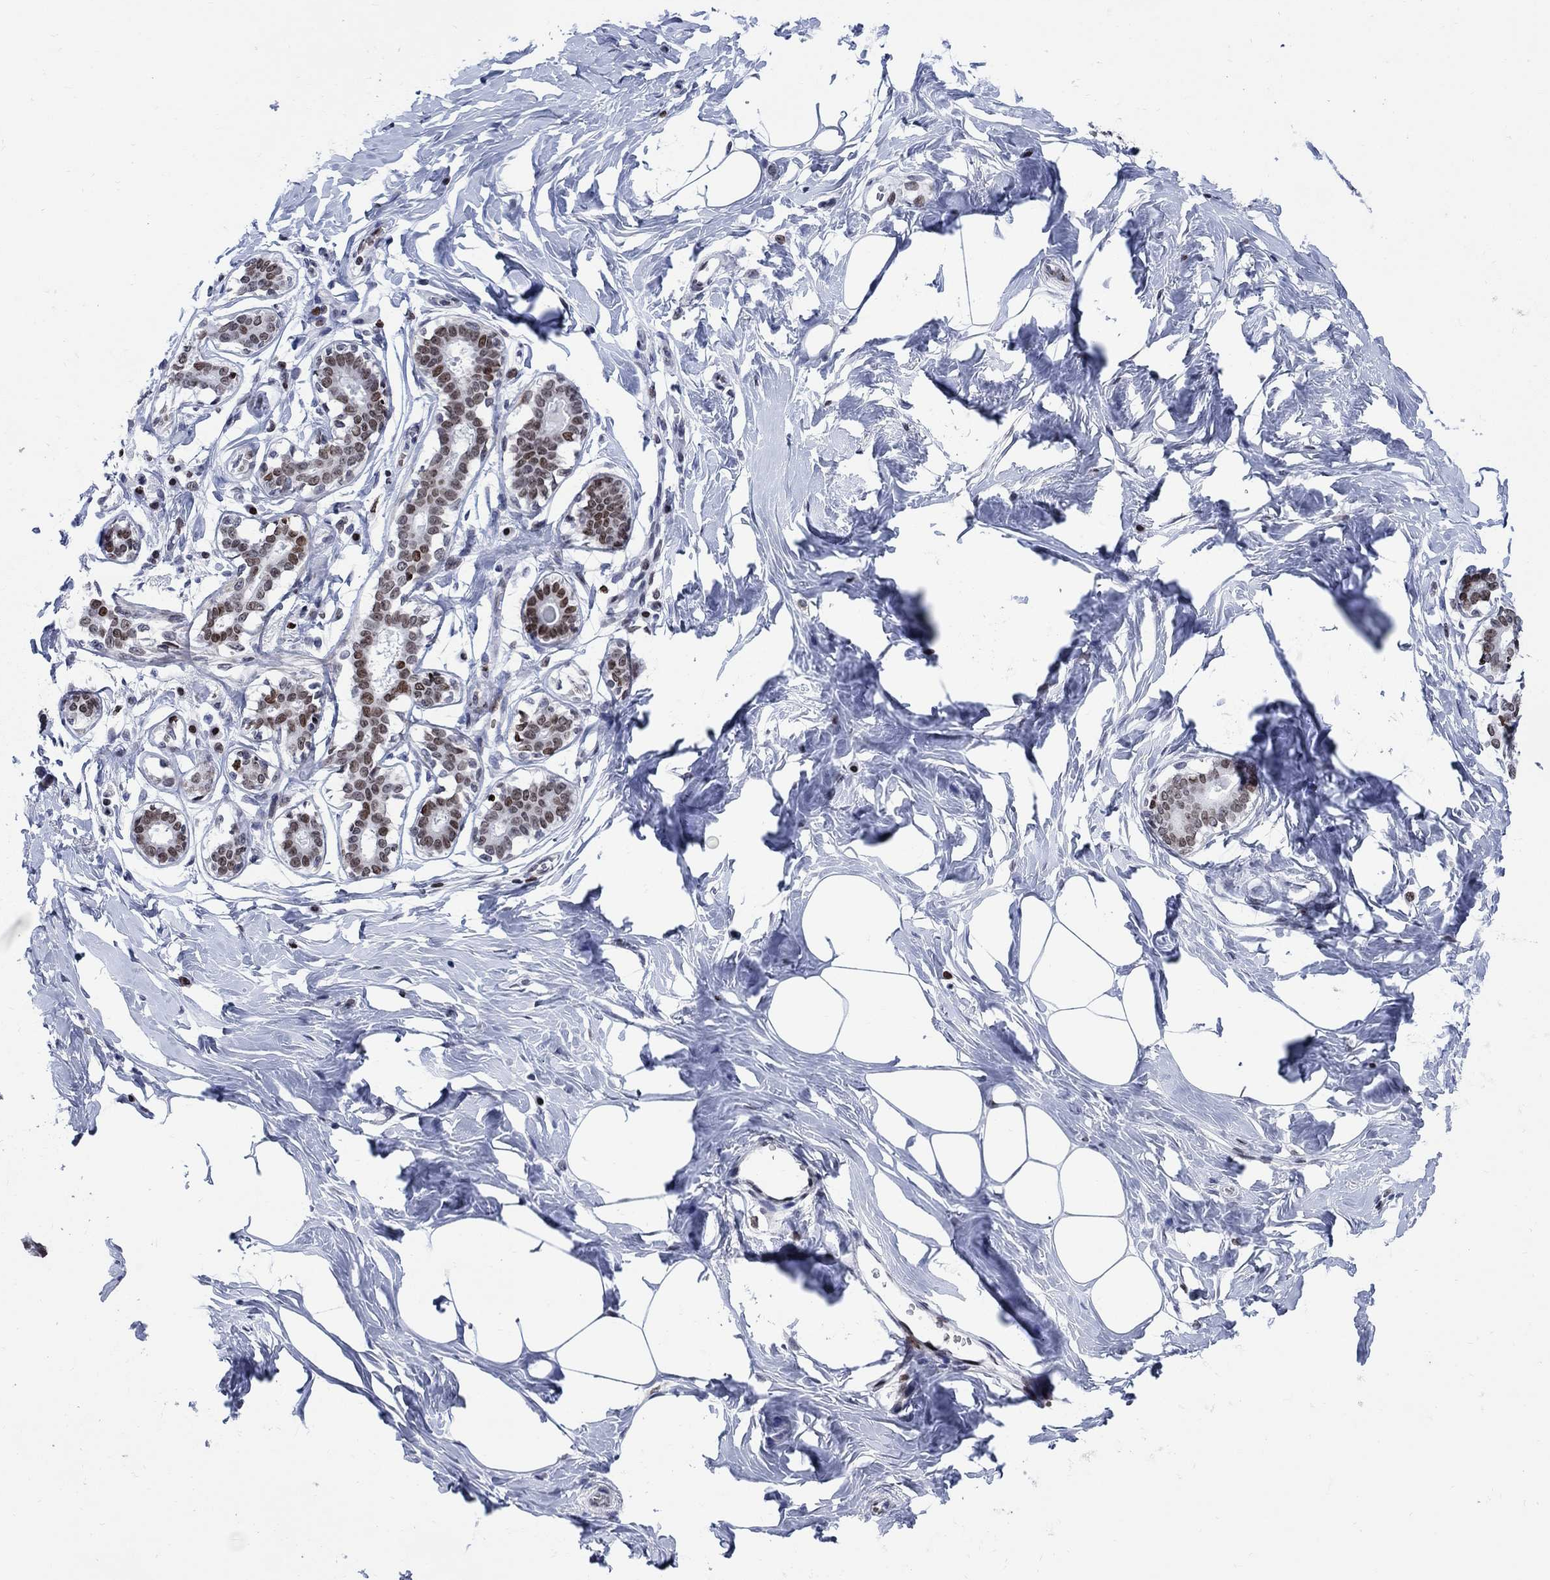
{"staining": {"intensity": "negative", "quantity": "none", "location": "none"}, "tissue": "breast", "cell_type": "Adipocytes", "image_type": "normal", "snomed": [{"axis": "morphology", "description": "Normal tissue, NOS"}, {"axis": "morphology", "description": "Lobular carcinoma, in situ"}, {"axis": "topography", "description": "Breast"}], "caption": "This is an immunohistochemistry image of normal human breast. There is no positivity in adipocytes.", "gene": "HMGA1", "patient": {"sex": "female", "age": 35}}